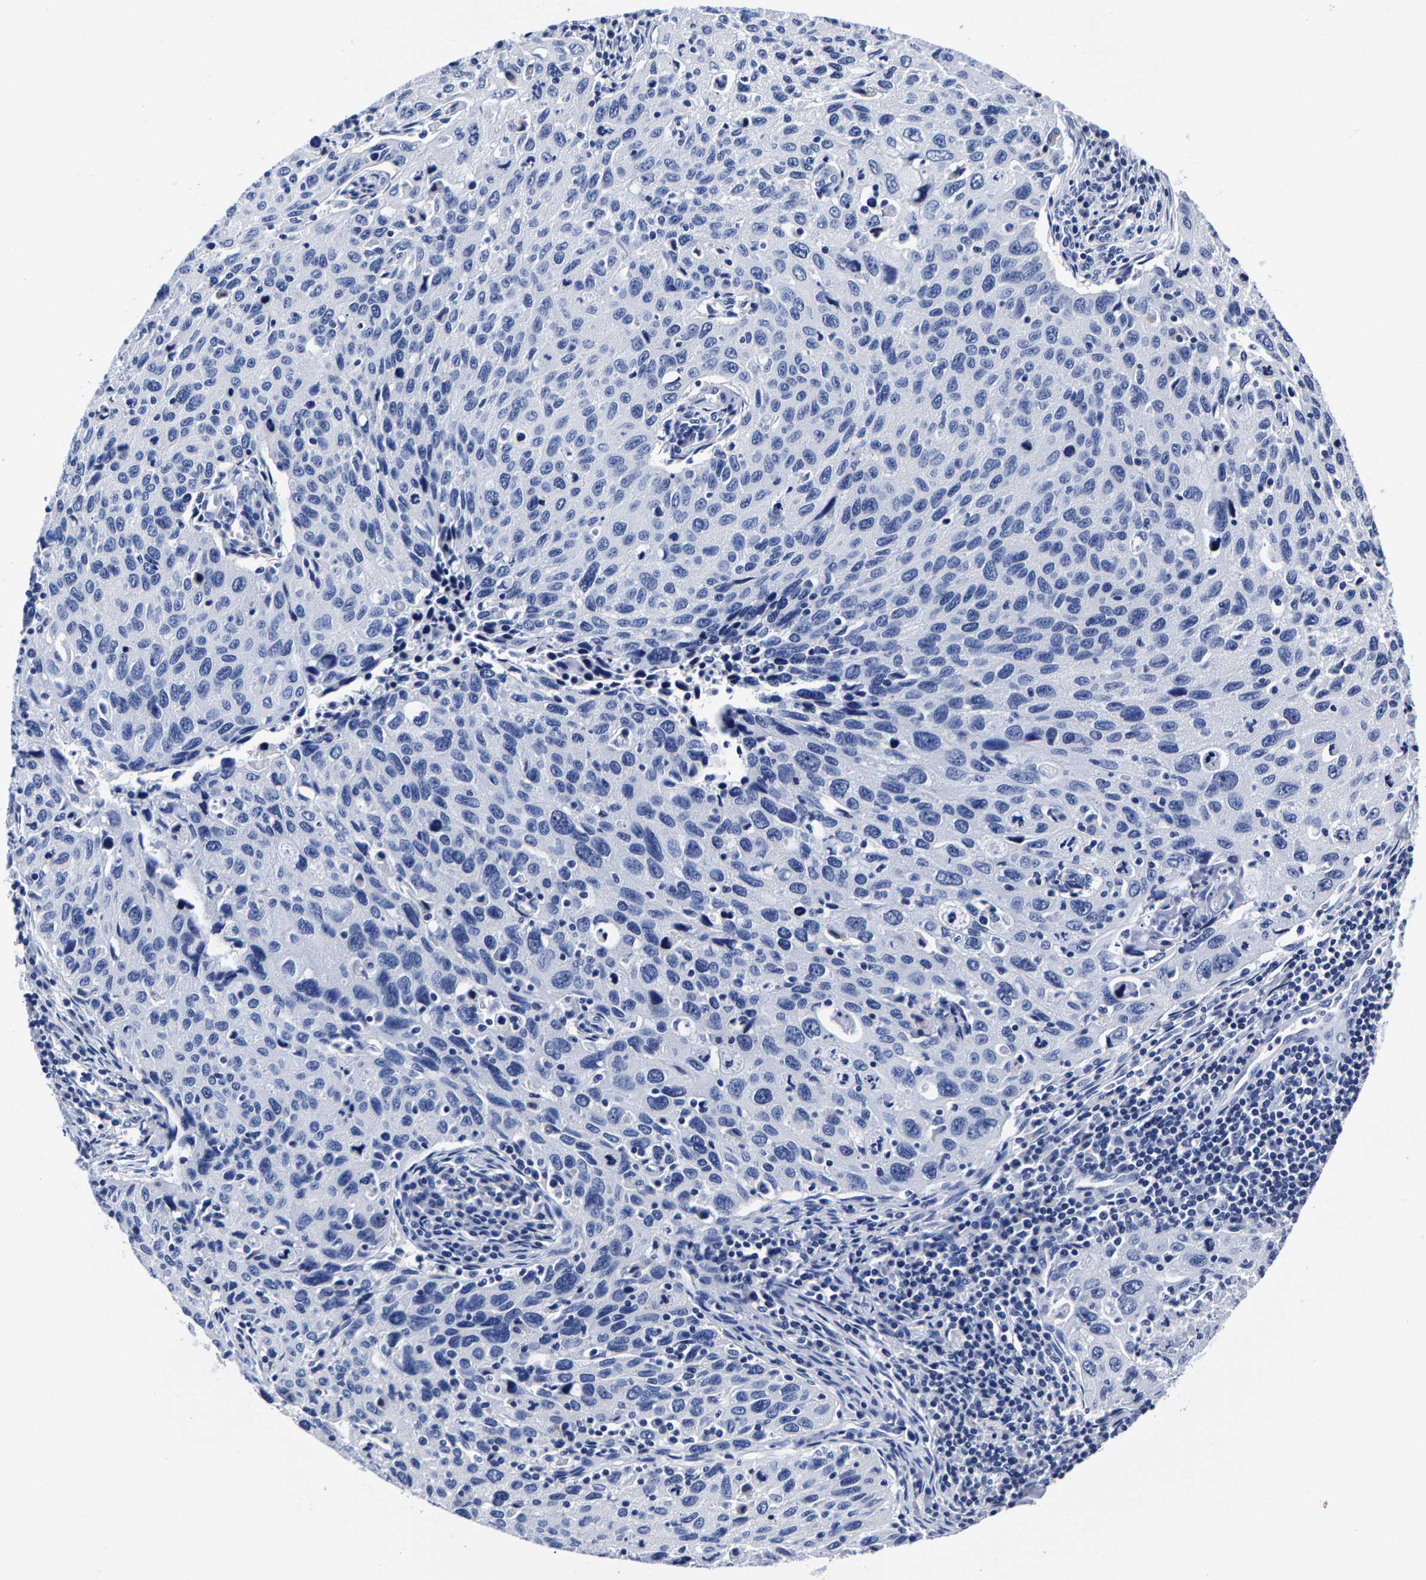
{"staining": {"intensity": "negative", "quantity": "none", "location": "none"}, "tissue": "cervical cancer", "cell_type": "Tumor cells", "image_type": "cancer", "snomed": [{"axis": "morphology", "description": "Squamous cell carcinoma, NOS"}, {"axis": "topography", "description": "Cervix"}], "caption": "Tumor cells are negative for brown protein staining in cervical squamous cell carcinoma.", "gene": "CPA2", "patient": {"sex": "female", "age": 53}}